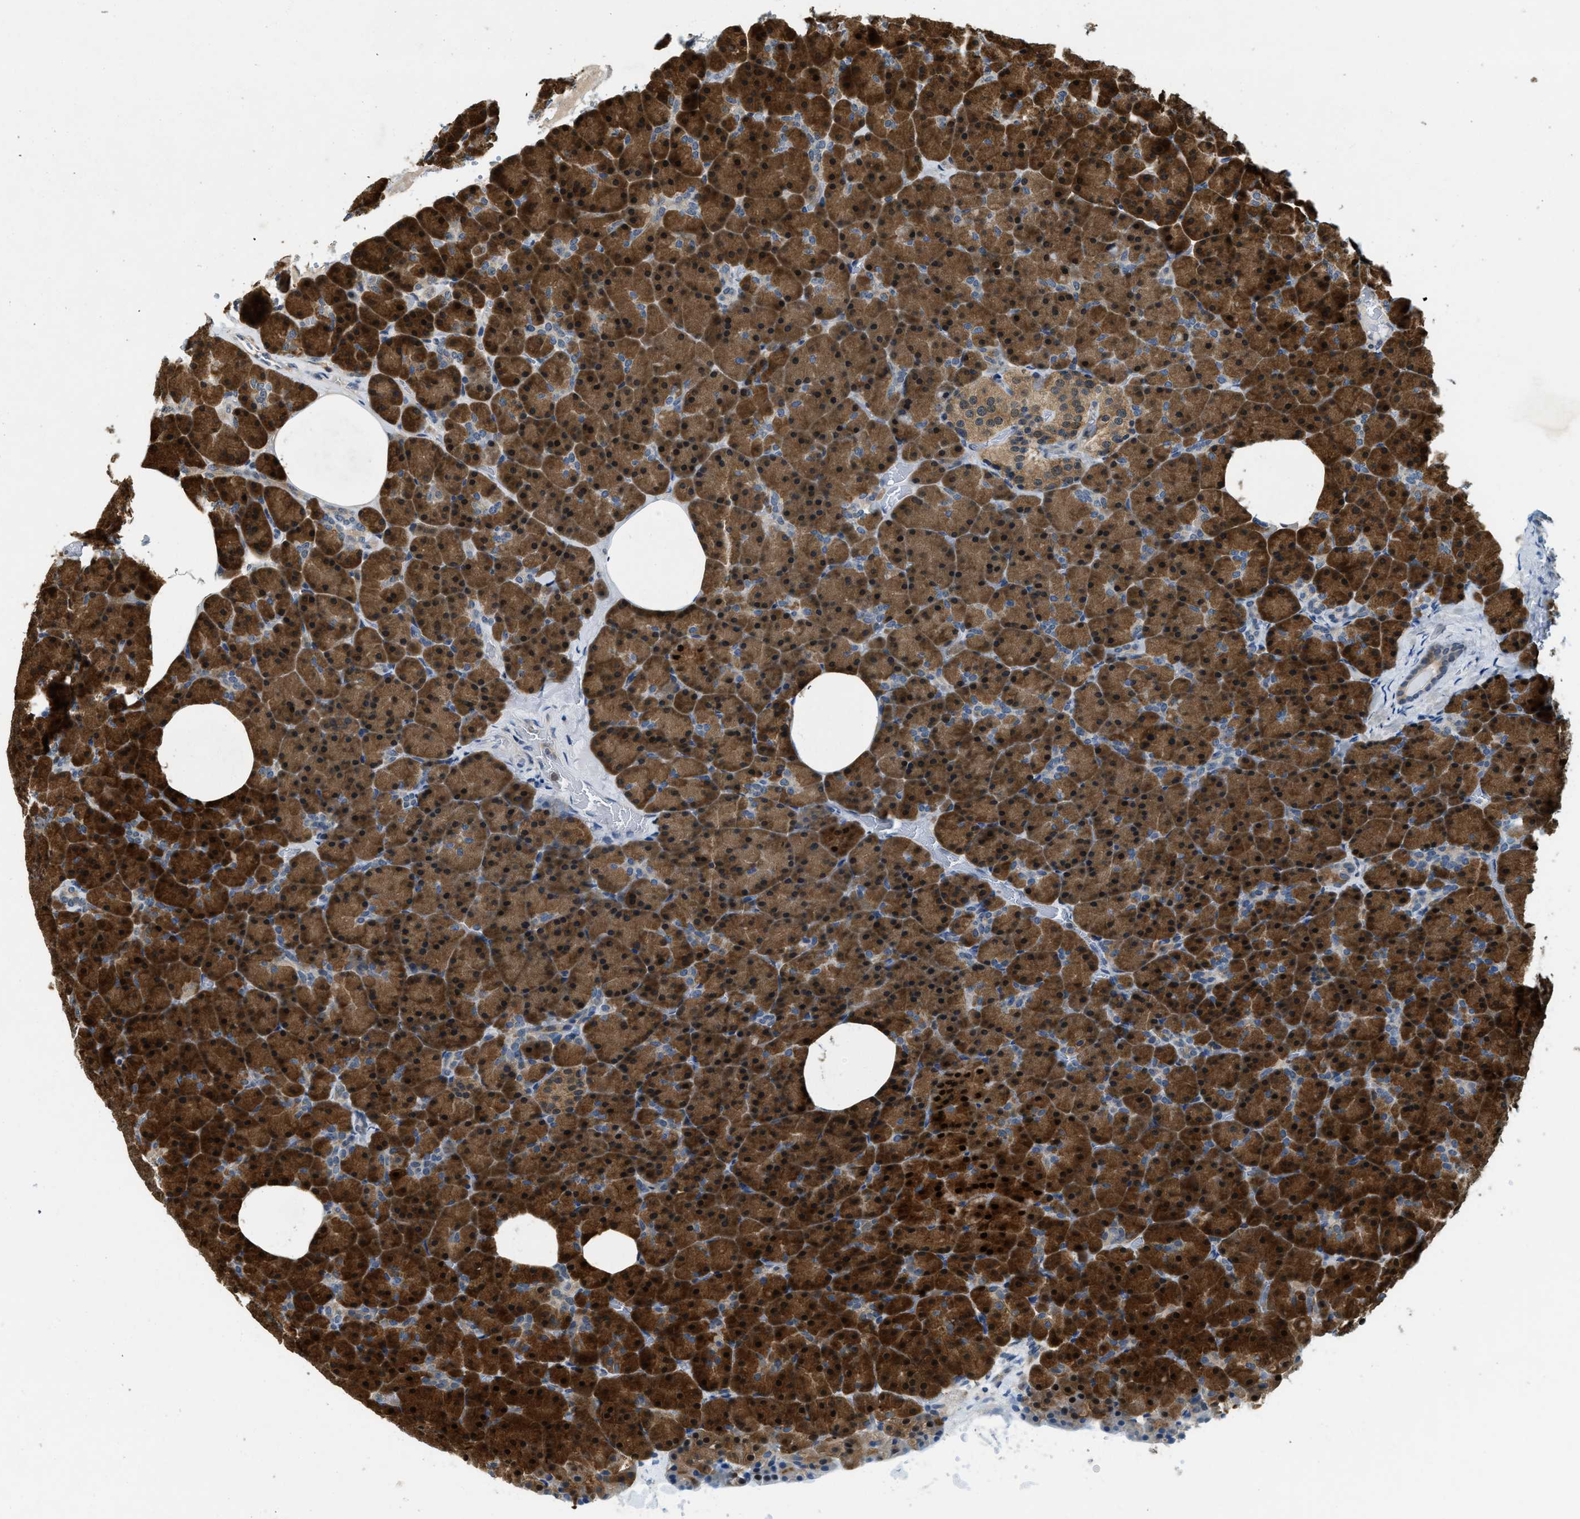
{"staining": {"intensity": "strong", "quantity": ">75%", "location": "cytoplasmic/membranous,nuclear"}, "tissue": "pancreas", "cell_type": "Exocrine glandular cells", "image_type": "normal", "snomed": [{"axis": "morphology", "description": "Normal tissue, NOS"}, {"axis": "topography", "description": "Pancreas"}], "caption": "The image shows a brown stain indicating the presence of a protein in the cytoplasmic/membranous,nuclear of exocrine glandular cells in pancreas. Using DAB (brown) and hematoxylin (blue) stains, captured at high magnification using brightfield microscopy.", "gene": "GMPPB", "patient": {"sex": "female", "age": 35}}